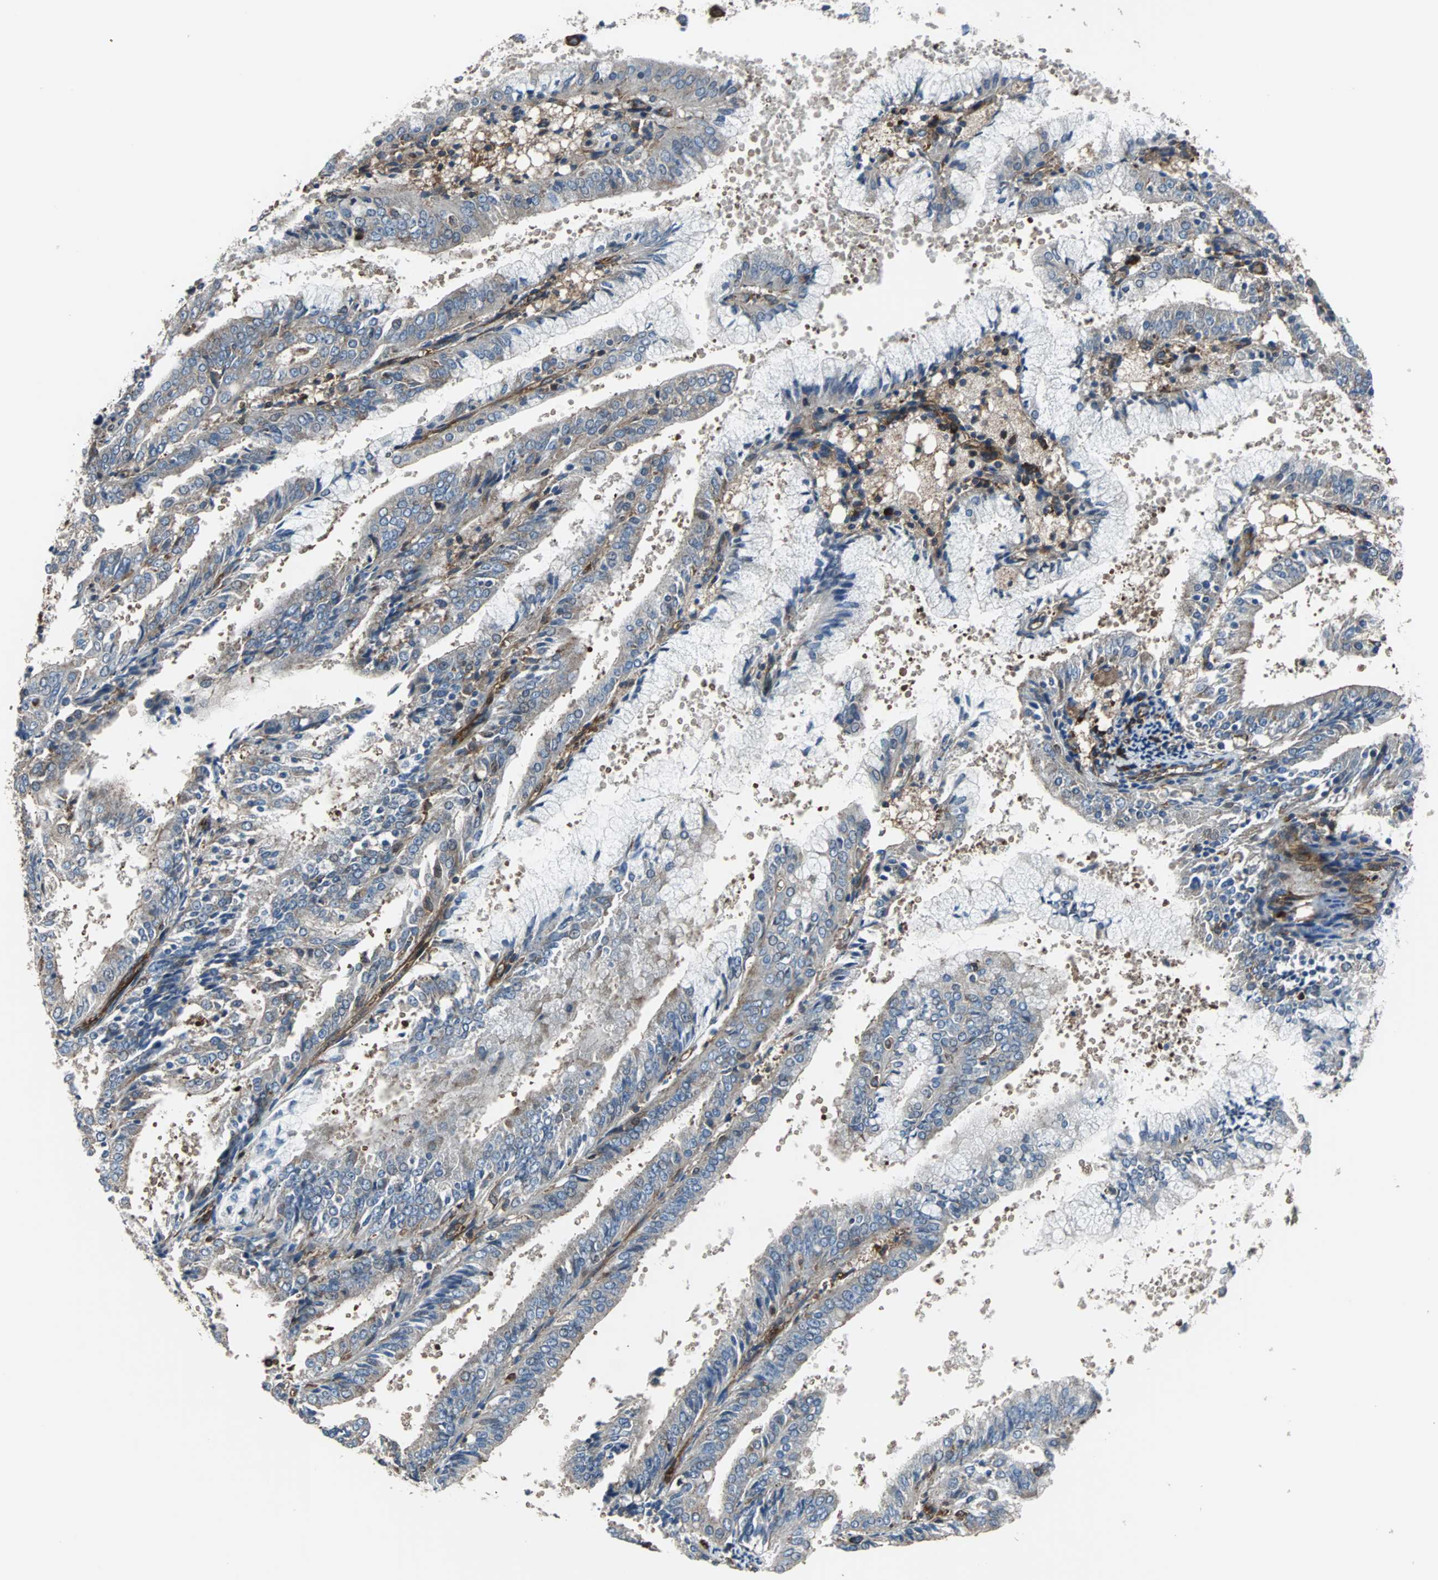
{"staining": {"intensity": "weak", "quantity": ">75%", "location": "cytoplasmic/membranous"}, "tissue": "endometrial cancer", "cell_type": "Tumor cells", "image_type": "cancer", "snomed": [{"axis": "morphology", "description": "Adenocarcinoma, NOS"}, {"axis": "topography", "description": "Endometrium"}], "caption": "Immunohistochemistry (IHC) of human endometrial adenocarcinoma displays low levels of weak cytoplasmic/membranous expression in approximately >75% of tumor cells. The protein of interest is shown in brown color, while the nuclei are stained blue.", "gene": "PLCG2", "patient": {"sex": "female", "age": 63}}